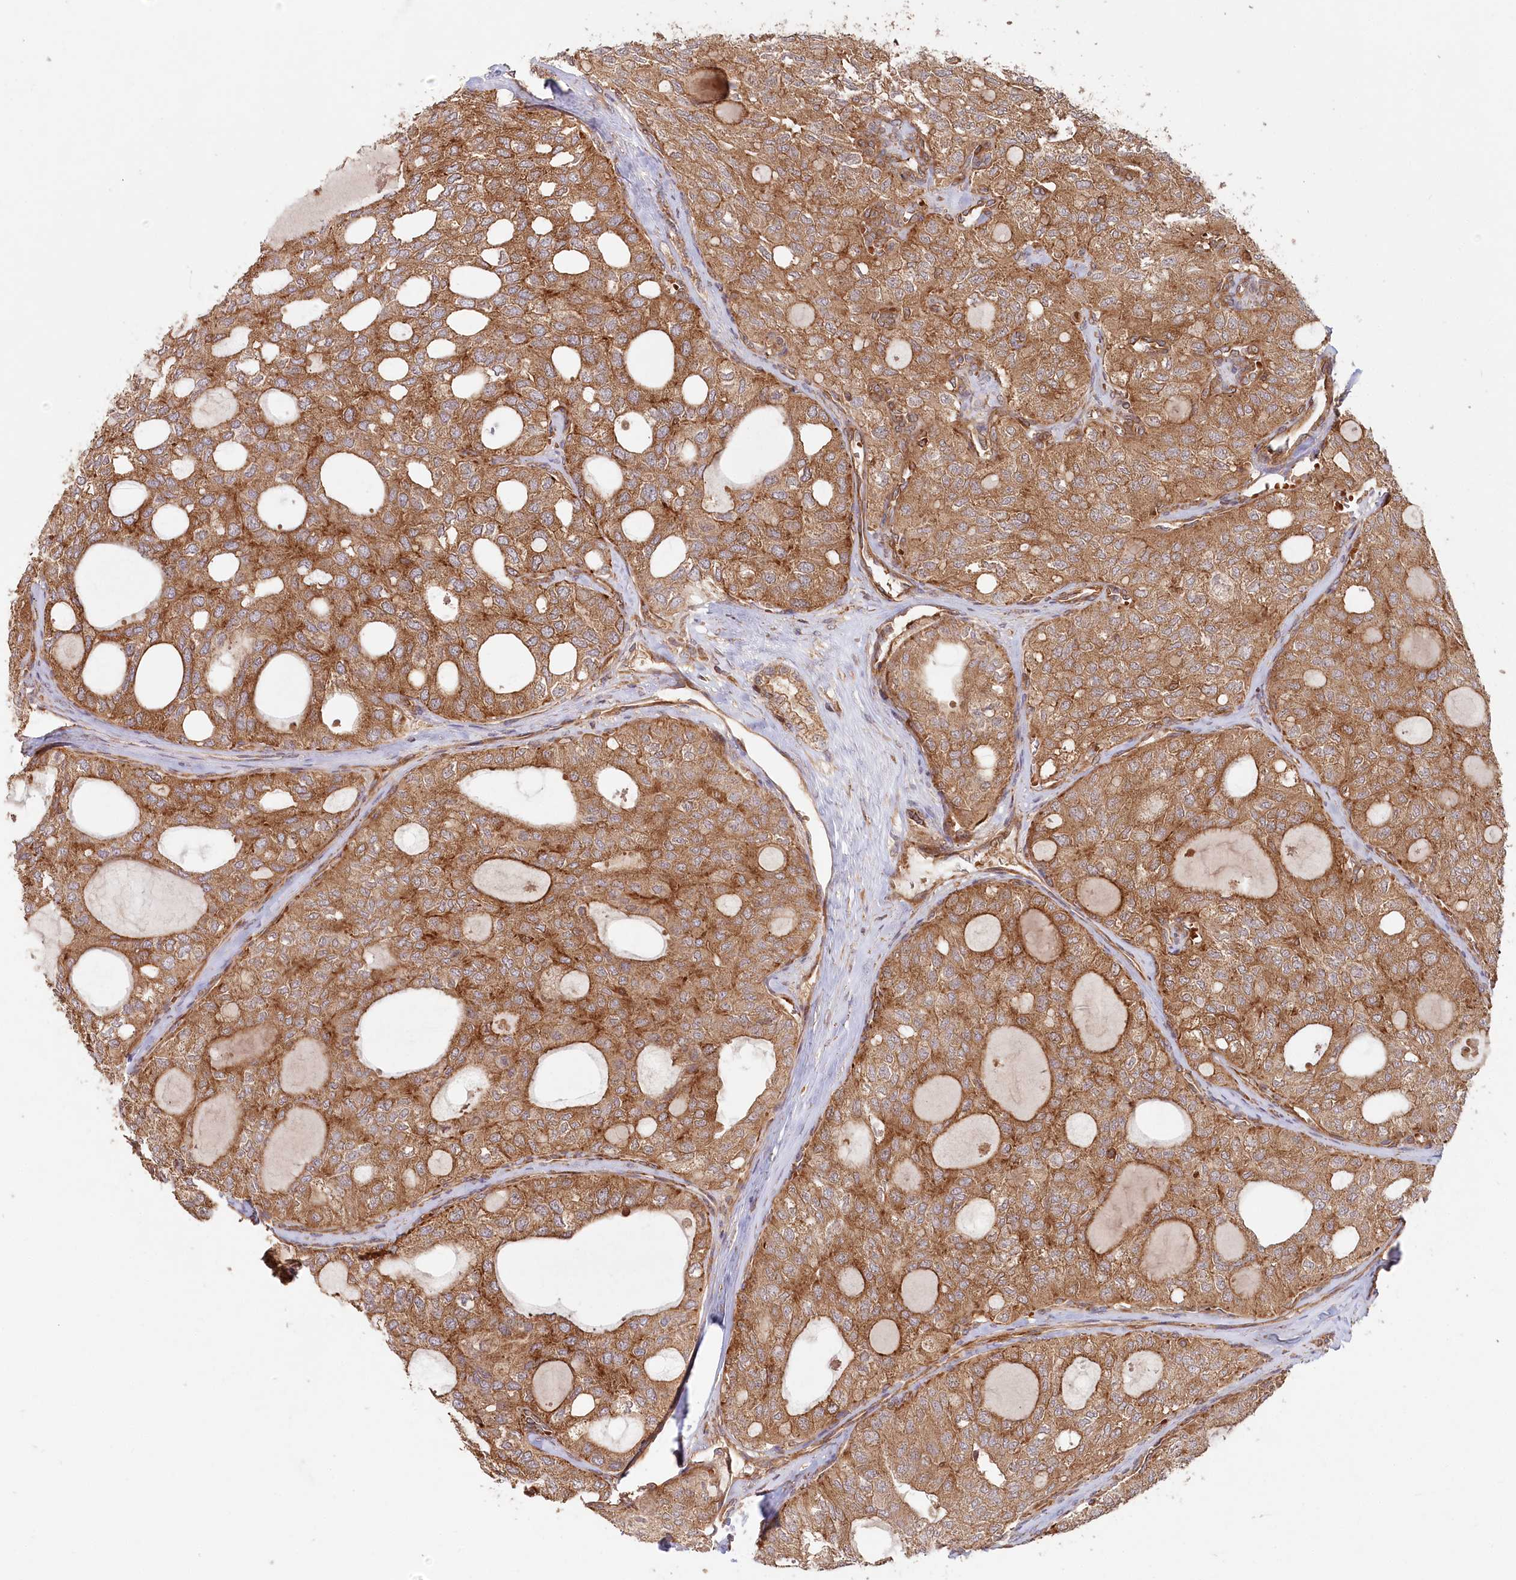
{"staining": {"intensity": "moderate", "quantity": ">75%", "location": "cytoplasmic/membranous"}, "tissue": "thyroid cancer", "cell_type": "Tumor cells", "image_type": "cancer", "snomed": [{"axis": "morphology", "description": "Follicular adenoma carcinoma, NOS"}, {"axis": "topography", "description": "Thyroid gland"}], "caption": "Thyroid cancer stained for a protein reveals moderate cytoplasmic/membranous positivity in tumor cells. (DAB (3,3'-diaminobenzidine) = brown stain, brightfield microscopy at high magnification).", "gene": "PAIP2", "patient": {"sex": "male", "age": 75}}